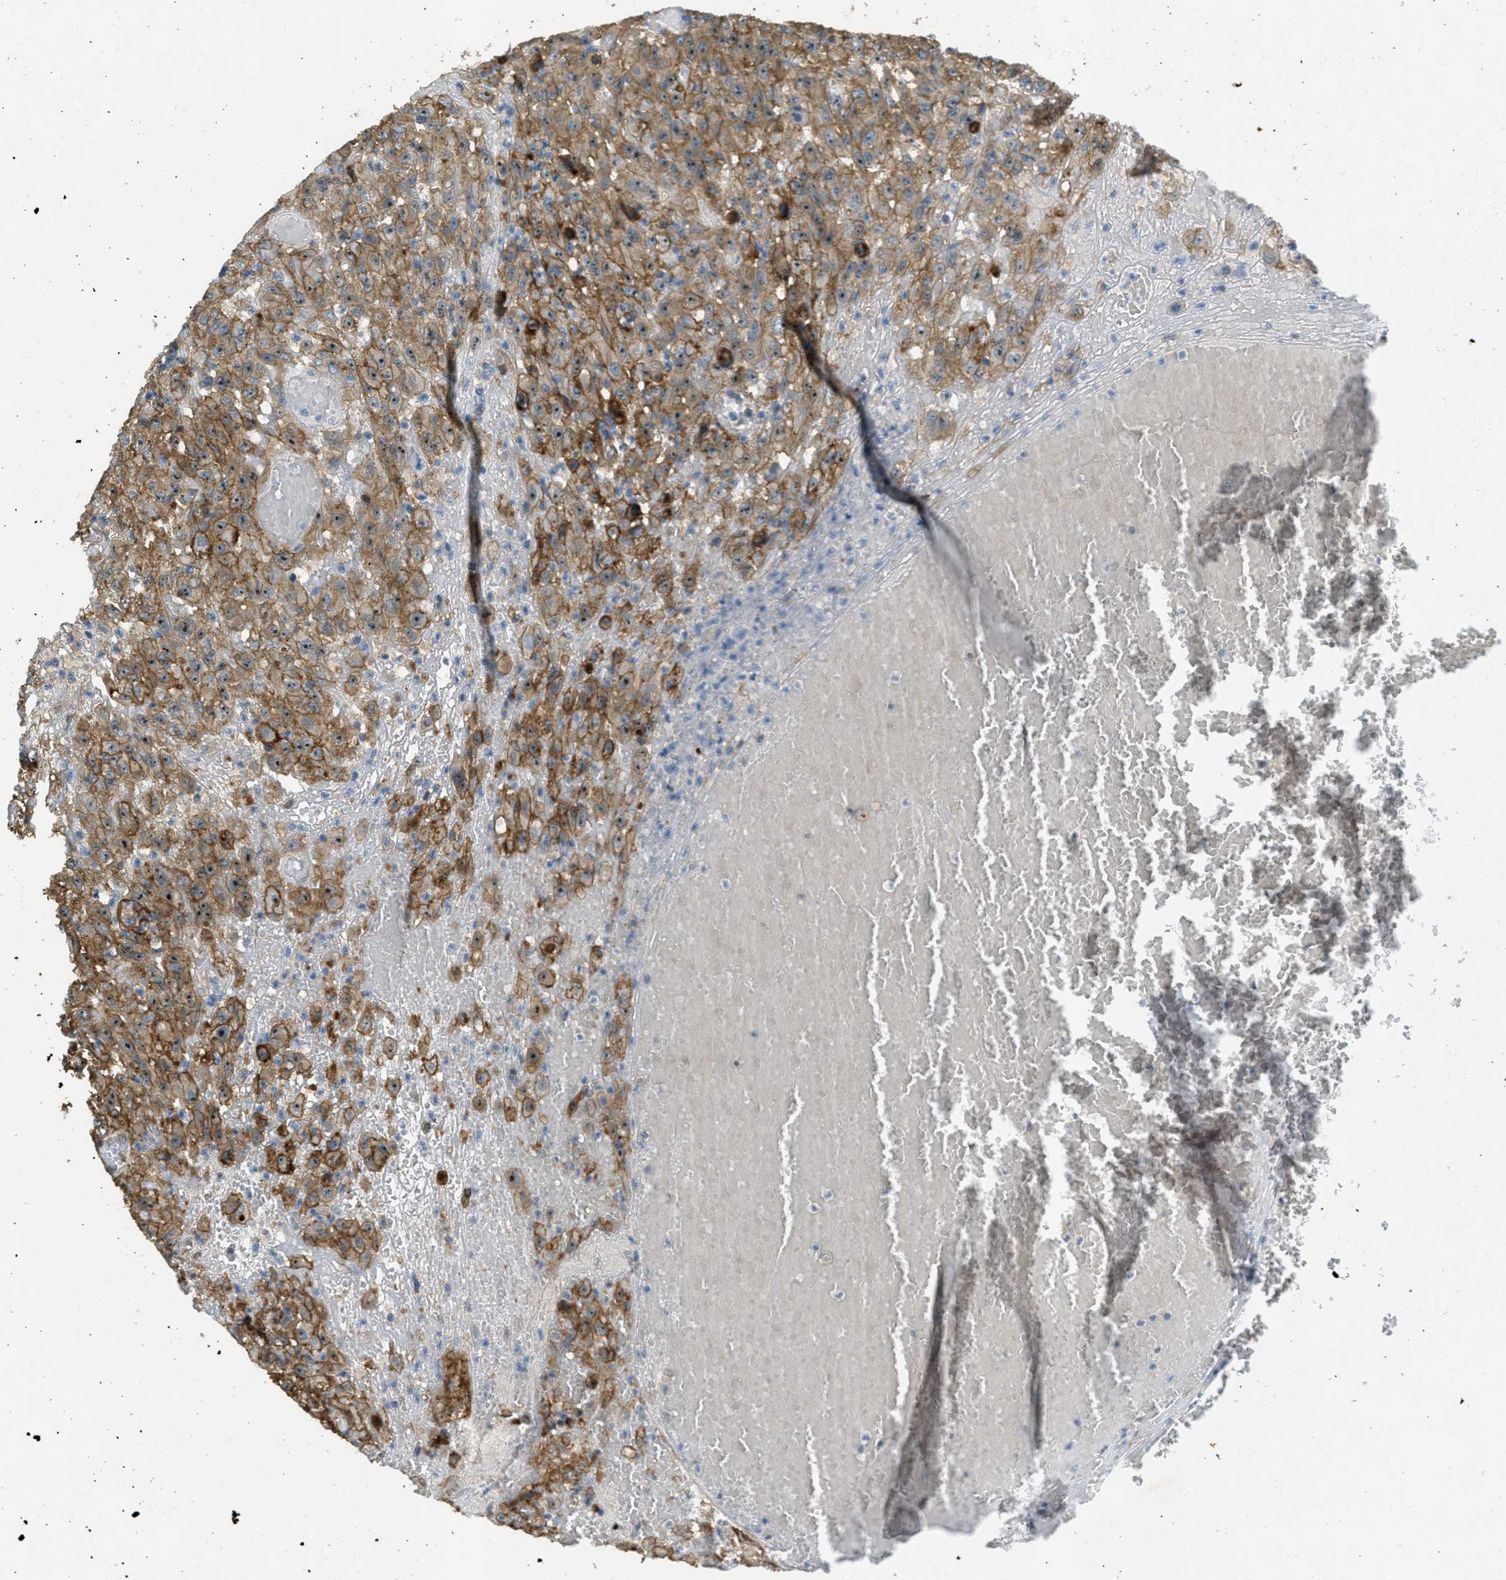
{"staining": {"intensity": "moderate", "quantity": ">75%", "location": "cytoplasmic/membranous,nuclear"}, "tissue": "urothelial cancer", "cell_type": "Tumor cells", "image_type": "cancer", "snomed": [{"axis": "morphology", "description": "Urothelial carcinoma, High grade"}, {"axis": "topography", "description": "Urinary bladder"}], "caption": "Human high-grade urothelial carcinoma stained with a brown dye displays moderate cytoplasmic/membranous and nuclear positive positivity in approximately >75% of tumor cells.", "gene": "OSMR", "patient": {"sex": "male", "age": 46}}